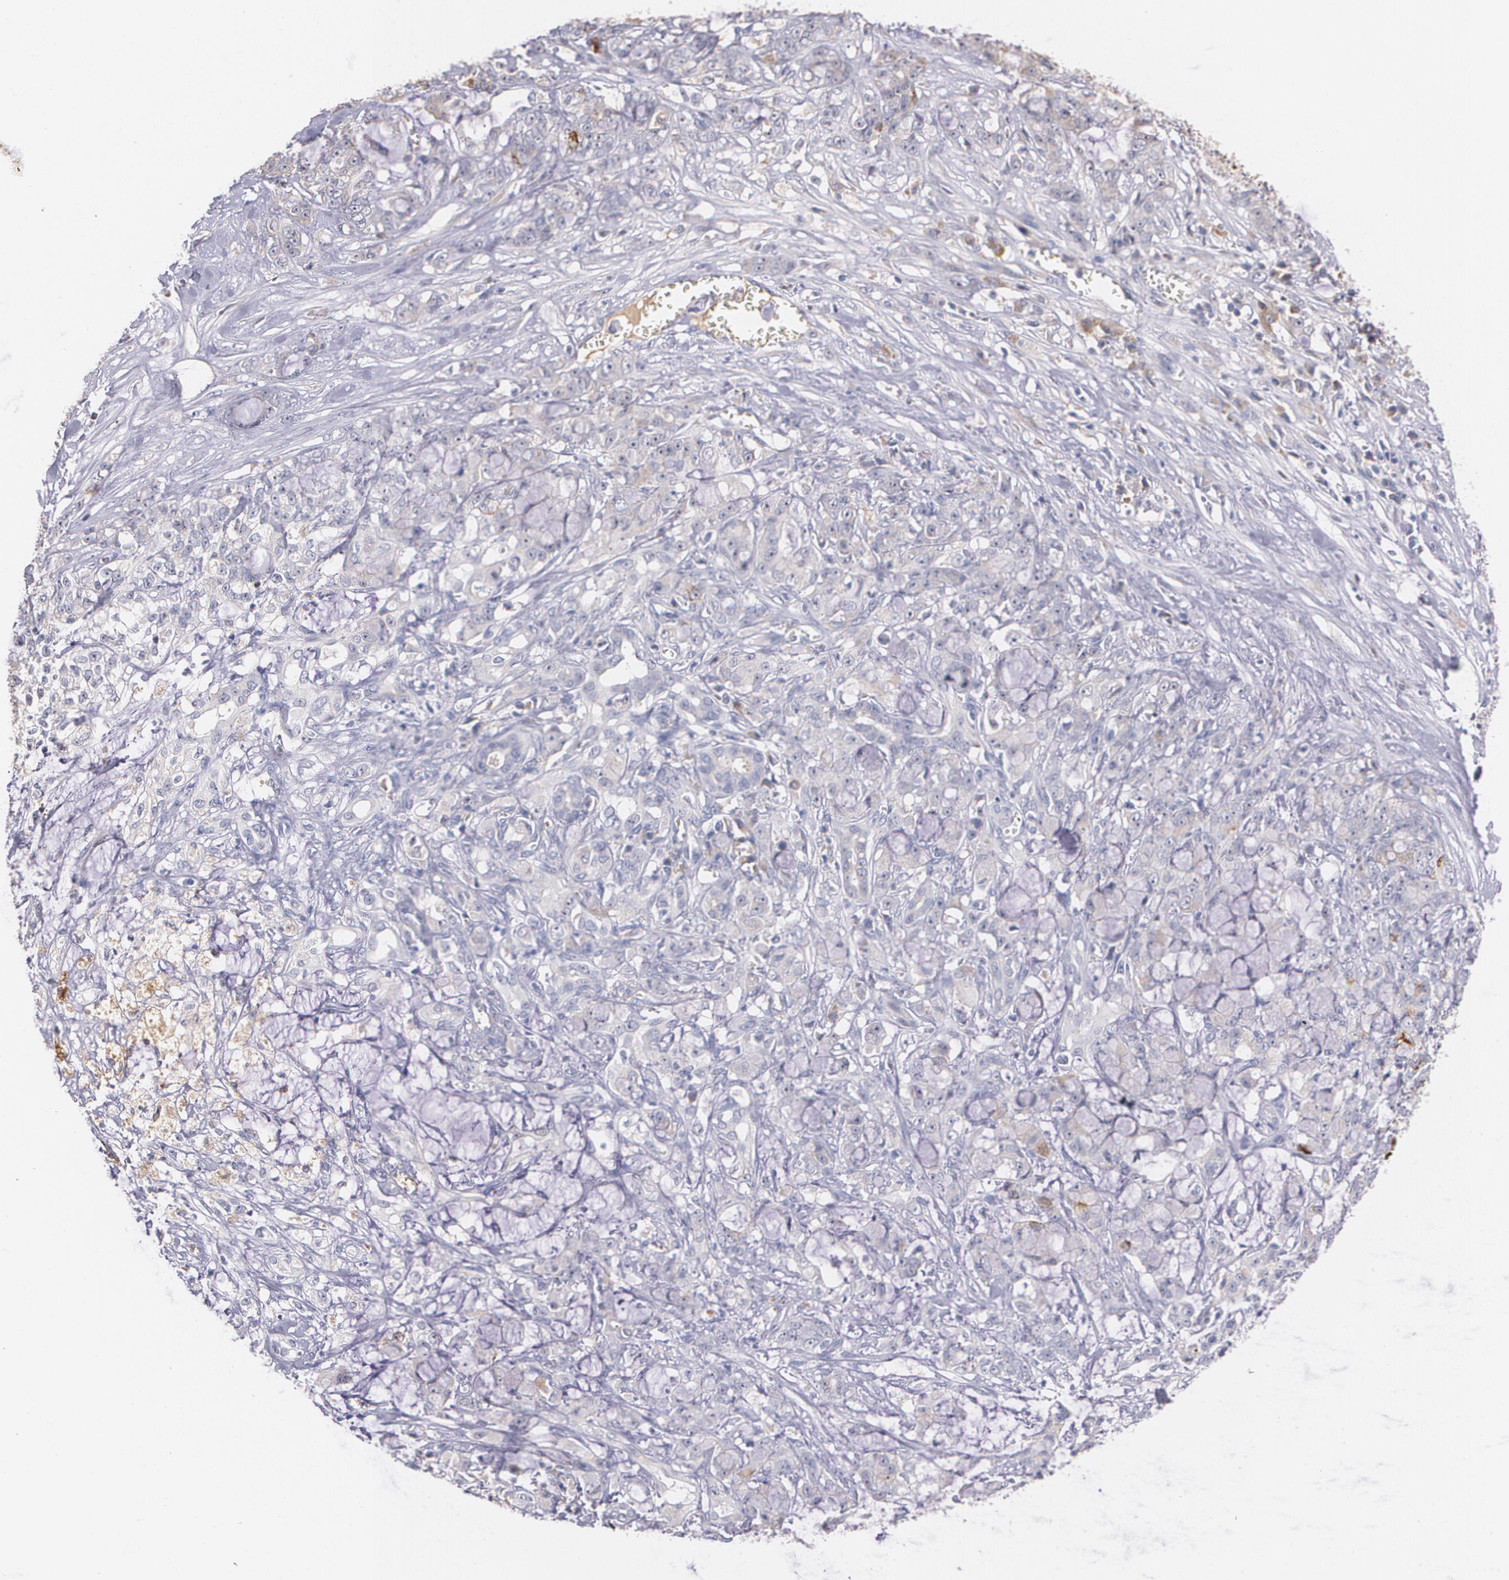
{"staining": {"intensity": "weak", "quantity": "<25%", "location": "cytoplasmic/membranous"}, "tissue": "pancreatic cancer", "cell_type": "Tumor cells", "image_type": "cancer", "snomed": [{"axis": "morphology", "description": "Adenocarcinoma, NOS"}, {"axis": "topography", "description": "Pancreas"}], "caption": "This micrograph is of adenocarcinoma (pancreatic) stained with immunohistochemistry to label a protein in brown with the nuclei are counter-stained blue. There is no positivity in tumor cells. (DAB (3,3'-diaminobenzidine) immunohistochemistry, high magnification).", "gene": "AMBP", "patient": {"sex": "female", "age": 73}}